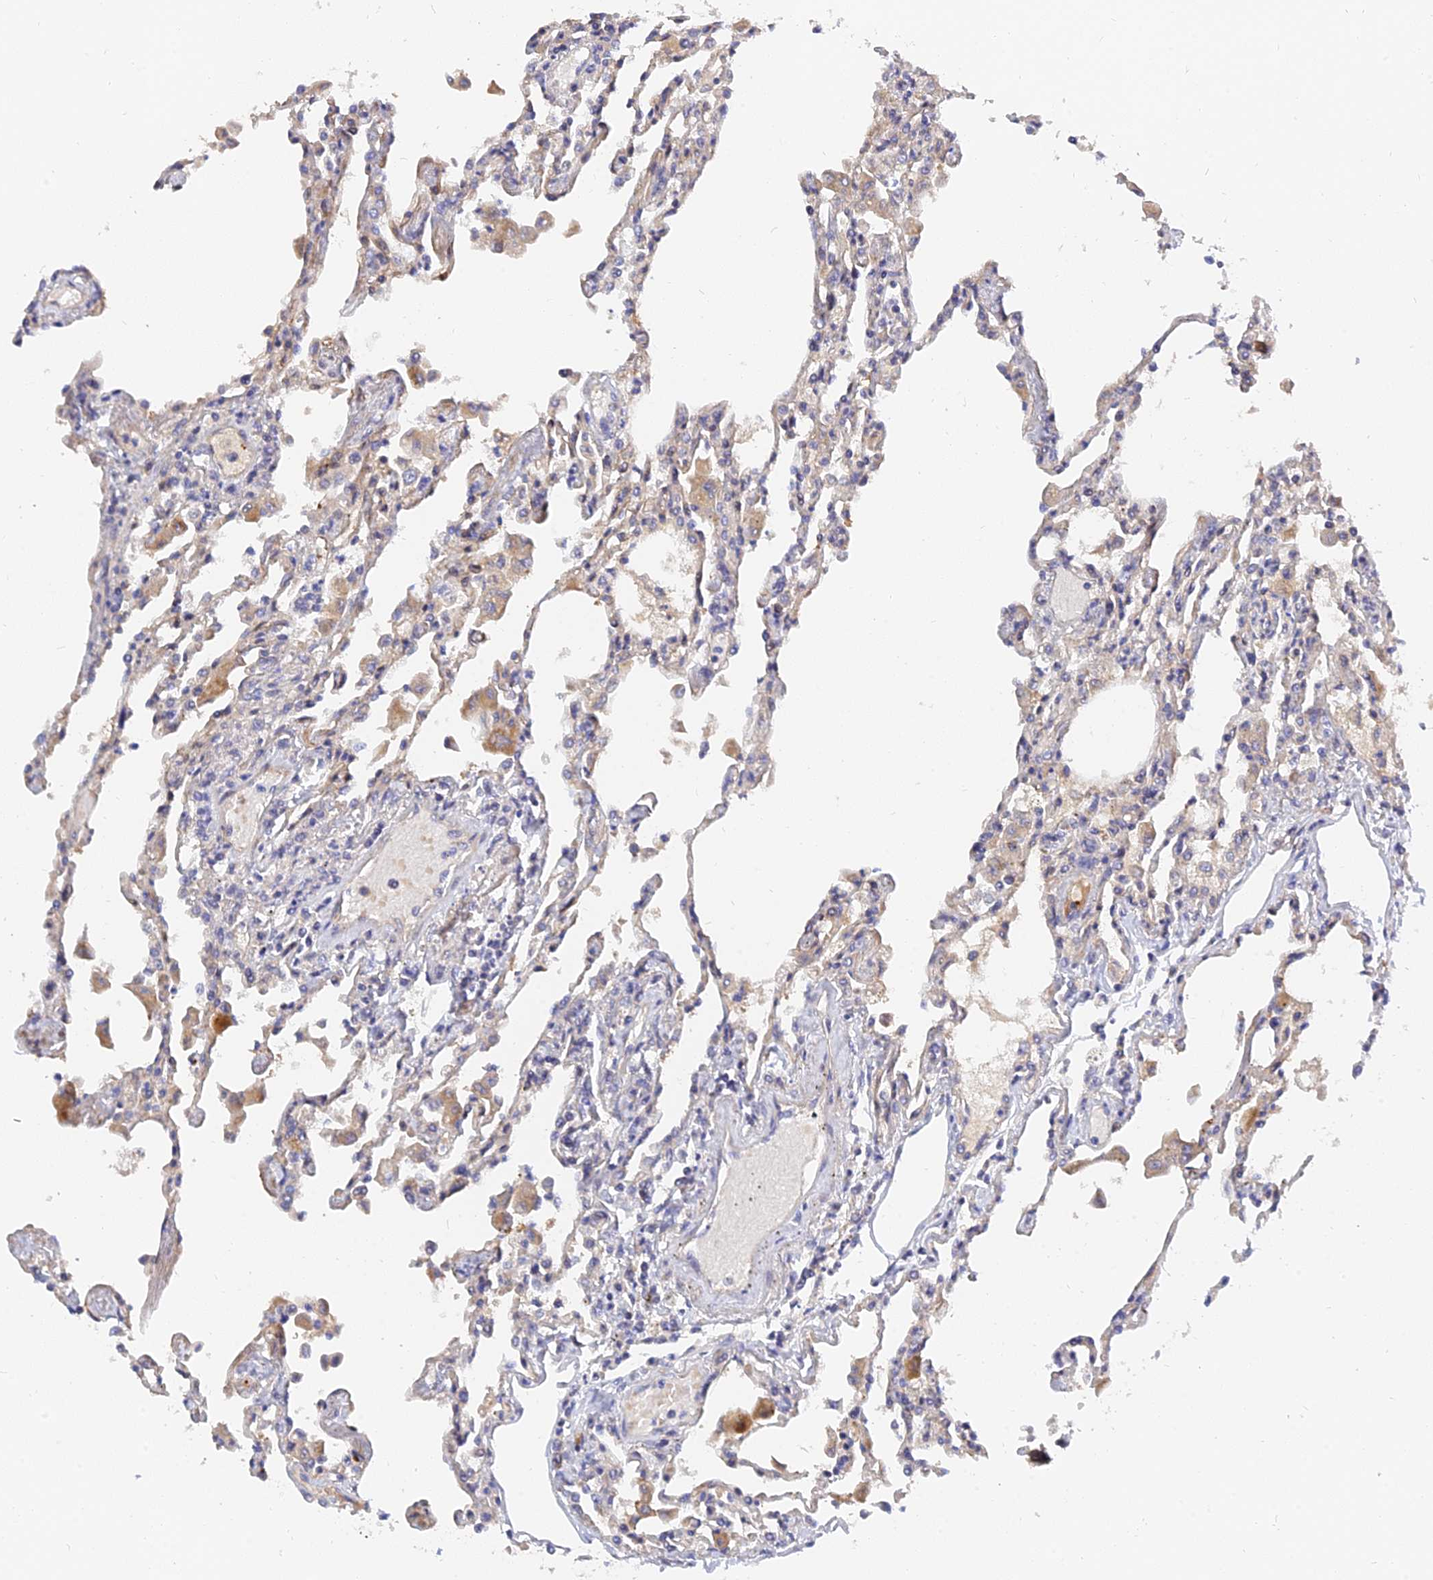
{"staining": {"intensity": "negative", "quantity": "none", "location": "none"}, "tissue": "lung", "cell_type": "Alveolar cells", "image_type": "normal", "snomed": [{"axis": "morphology", "description": "Normal tissue, NOS"}, {"axis": "topography", "description": "Bronchus"}, {"axis": "topography", "description": "Lung"}], "caption": "A high-resolution micrograph shows immunohistochemistry (IHC) staining of benign lung, which shows no significant positivity in alveolar cells. (DAB immunohistochemistry visualized using brightfield microscopy, high magnification).", "gene": "MRPL35", "patient": {"sex": "female", "age": 49}}